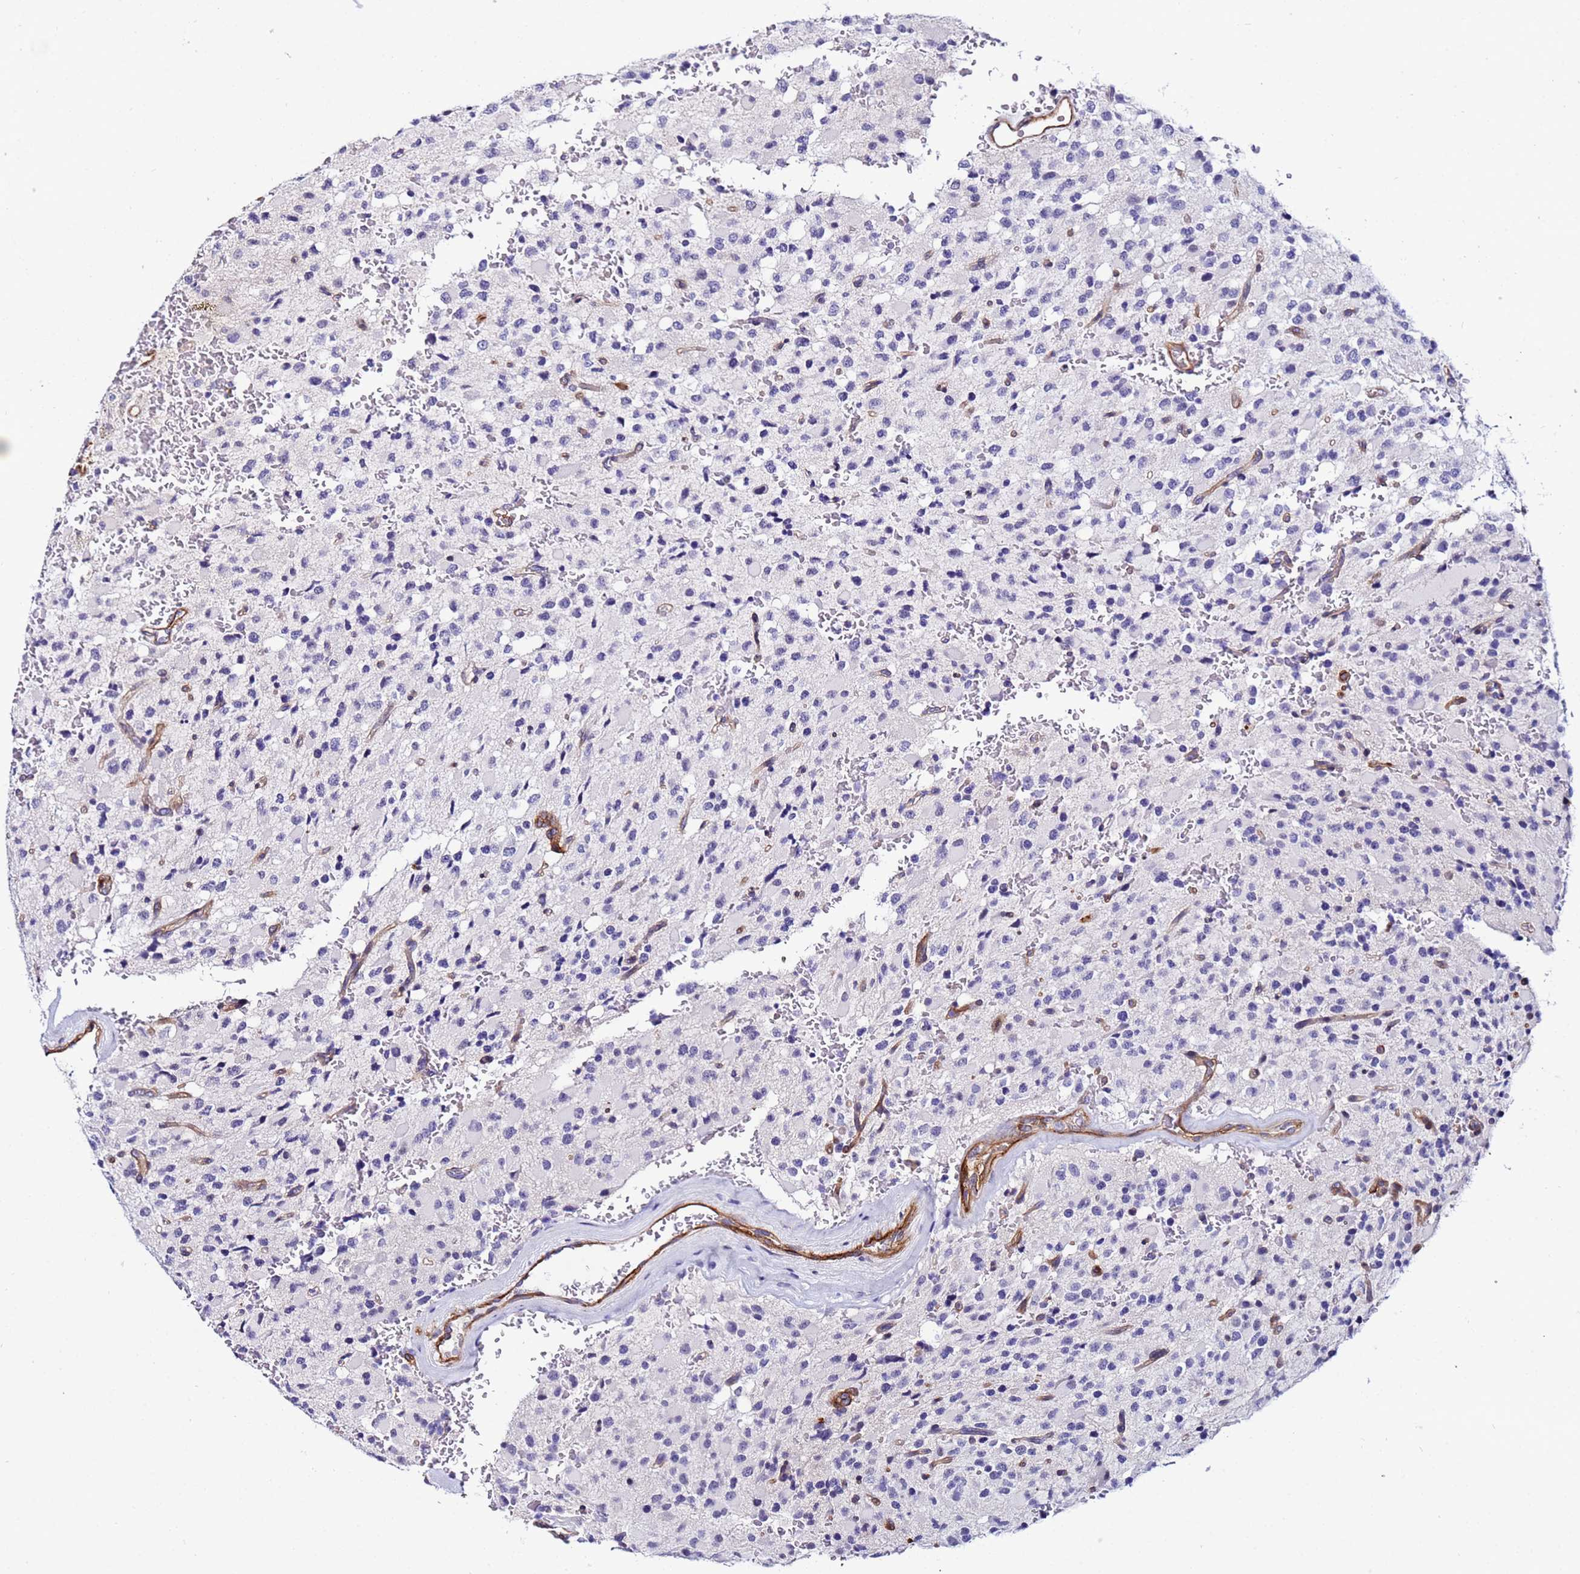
{"staining": {"intensity": "negative", "quantity": "none", "location": "none"}, "tissue": "glioma", "cell_type": "Tumor cells", "image_type": "cancer", "snomed": [{"axis": "morphology", "description": "Glioma, malignant, High grade"}, {"axis": "topography", "description": "Brain"}], "caption": "This is a photomicrograph of immunohistochemistry staining of malignant glioma (high-grade), which shows no staining in tumor cells.", "gene": "DEFB104A", "patient": {"sex": "male", "age": 34}}